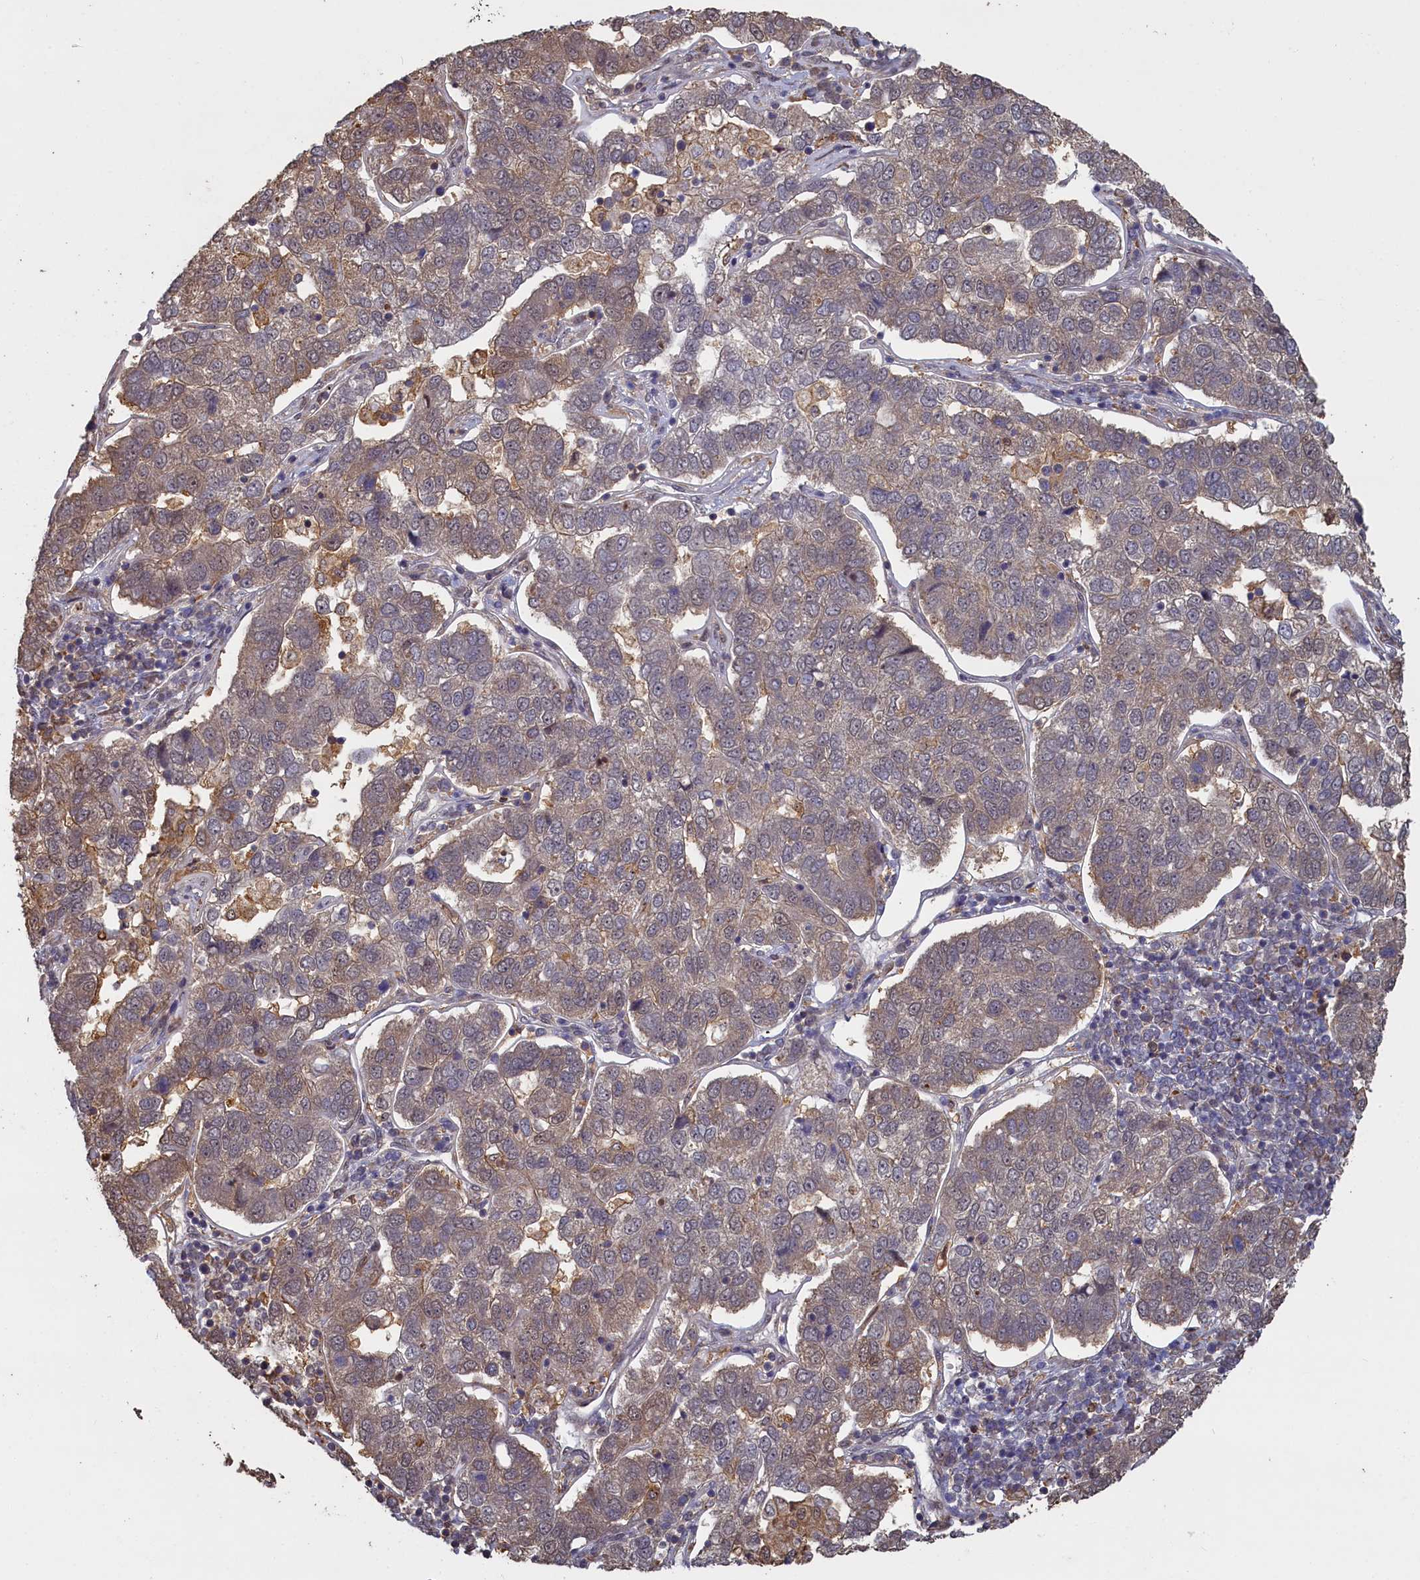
{"staining": {"intensity": "moderate", "quantity": "25%-75%", "location": "cytoplasmic/membranous"}, "tissue": "pancreatic cancer", "cell_type": "Tumor cells", "image_type": "cancer", "snomed": [{"axis": "morphology", "description": "Adenocarcinoma, NOS"}, {"axis": "topography", "description": "Pancreas"}], "caption": "Immunohistochemical staining of human pancreatic adenocarcinoma exhibits moderate cytoplasmic/membranous protein positivity in approximately 25%-75% of tumor cells. The staining was performed using DAB, with brown indicating positive protein expression. Nuclei are stained blue with hematoxylin.", "gene": "UCHL3", "patient": {"sex": "female", "age": 61}}